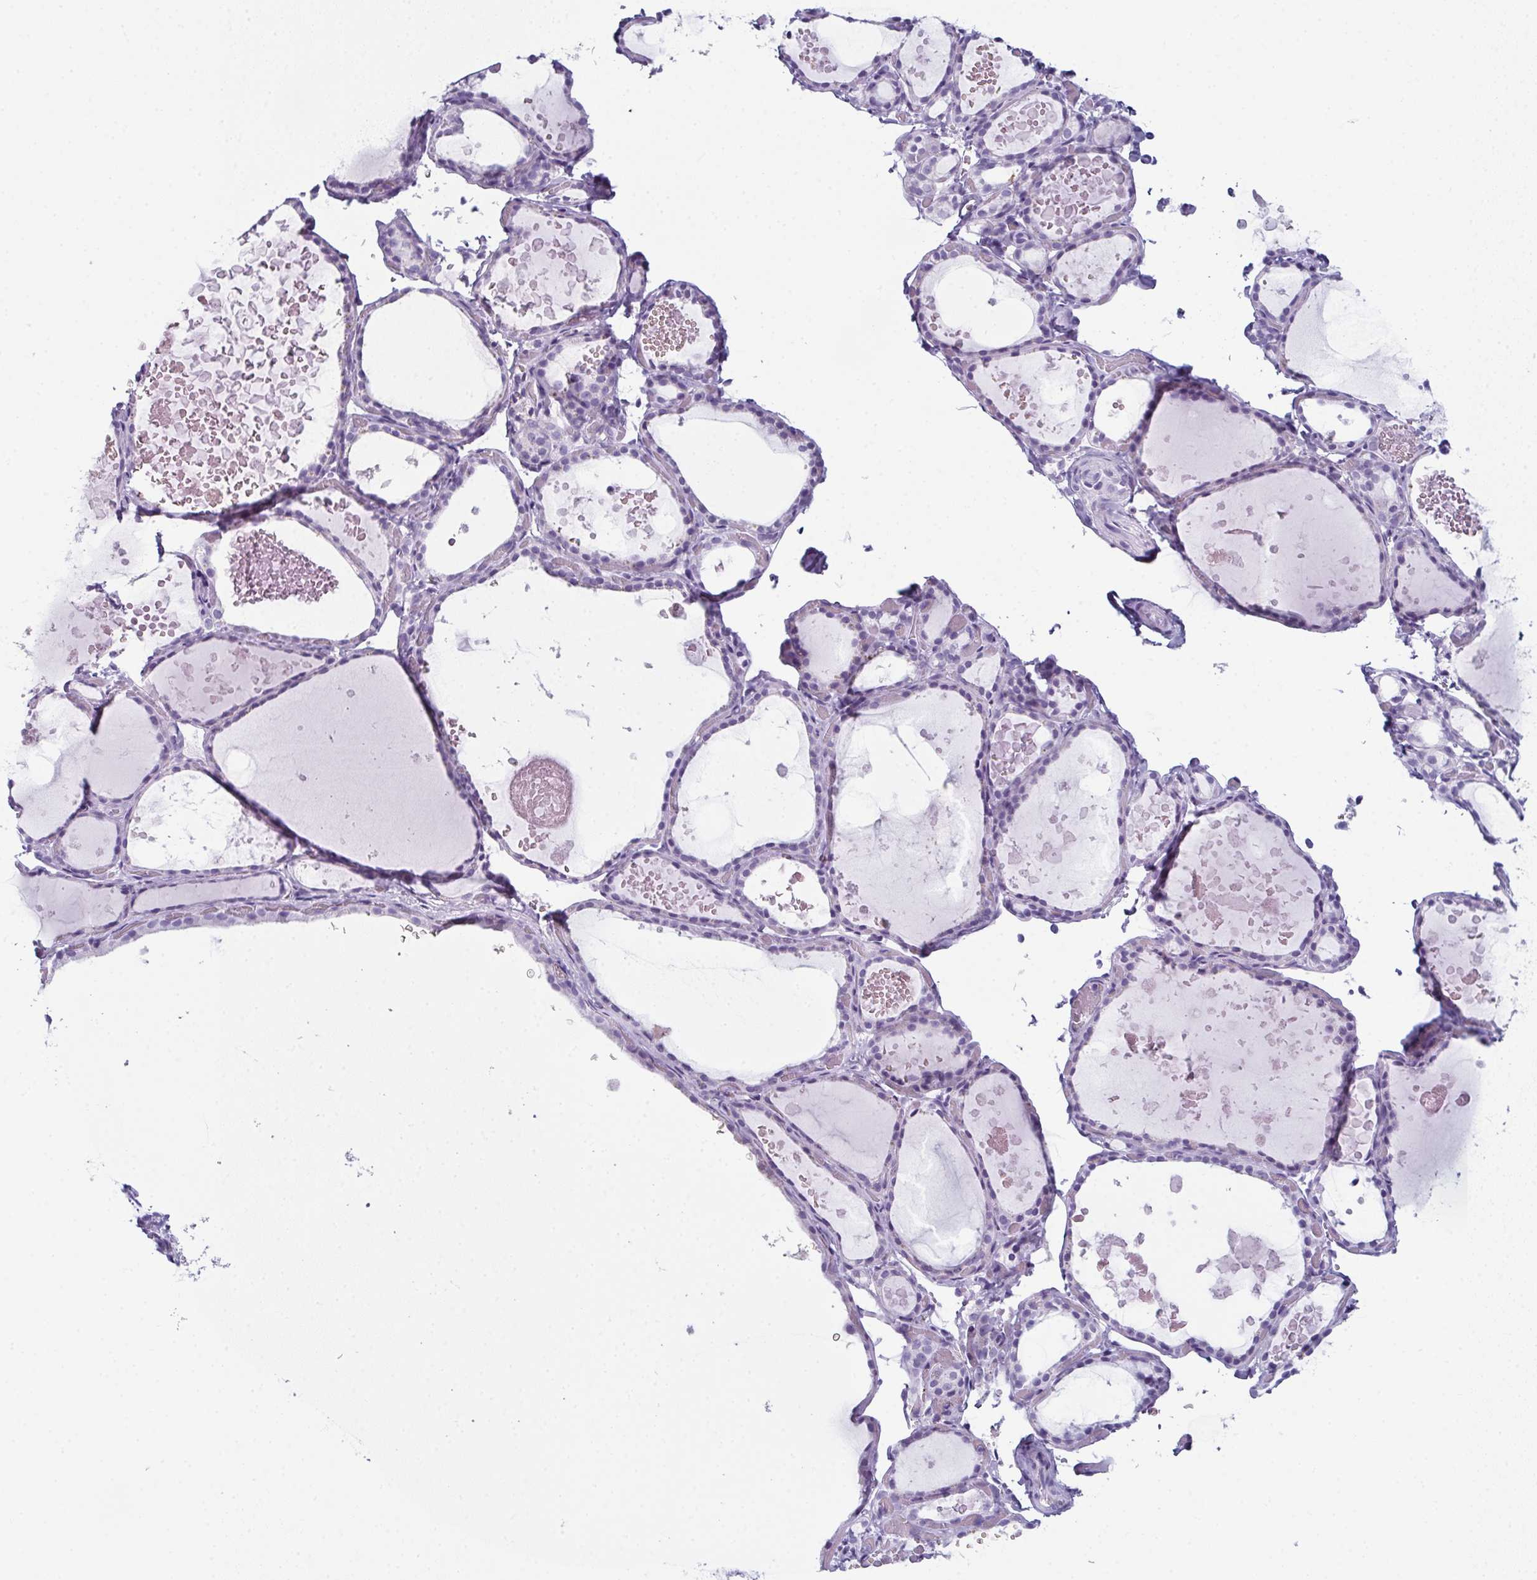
{"staining": {"intensity": "negative", "quantity": "none", "location": "none"}, "tissue": "thyroid gland", "cell_type": "Glandular cells", "image_type": "normal", "snomed": [{"axis": "morphology", "description": "Normal tissue, NOS"}, {"axis": "topography", "description": "Thyroid gland"}], "caption": "DAB (3,3'-diaminobenzidine) immunohistochemical staining of normal thyroid gland shows no significant positivity in glandular cells. Brightfield microscopy of immunohistochemistry stained with DAB (brown) and hematoxylin (blue), captured at high magnification.", "gene": "ENKUR", "patient": {"sex": "female", "age": 56}}